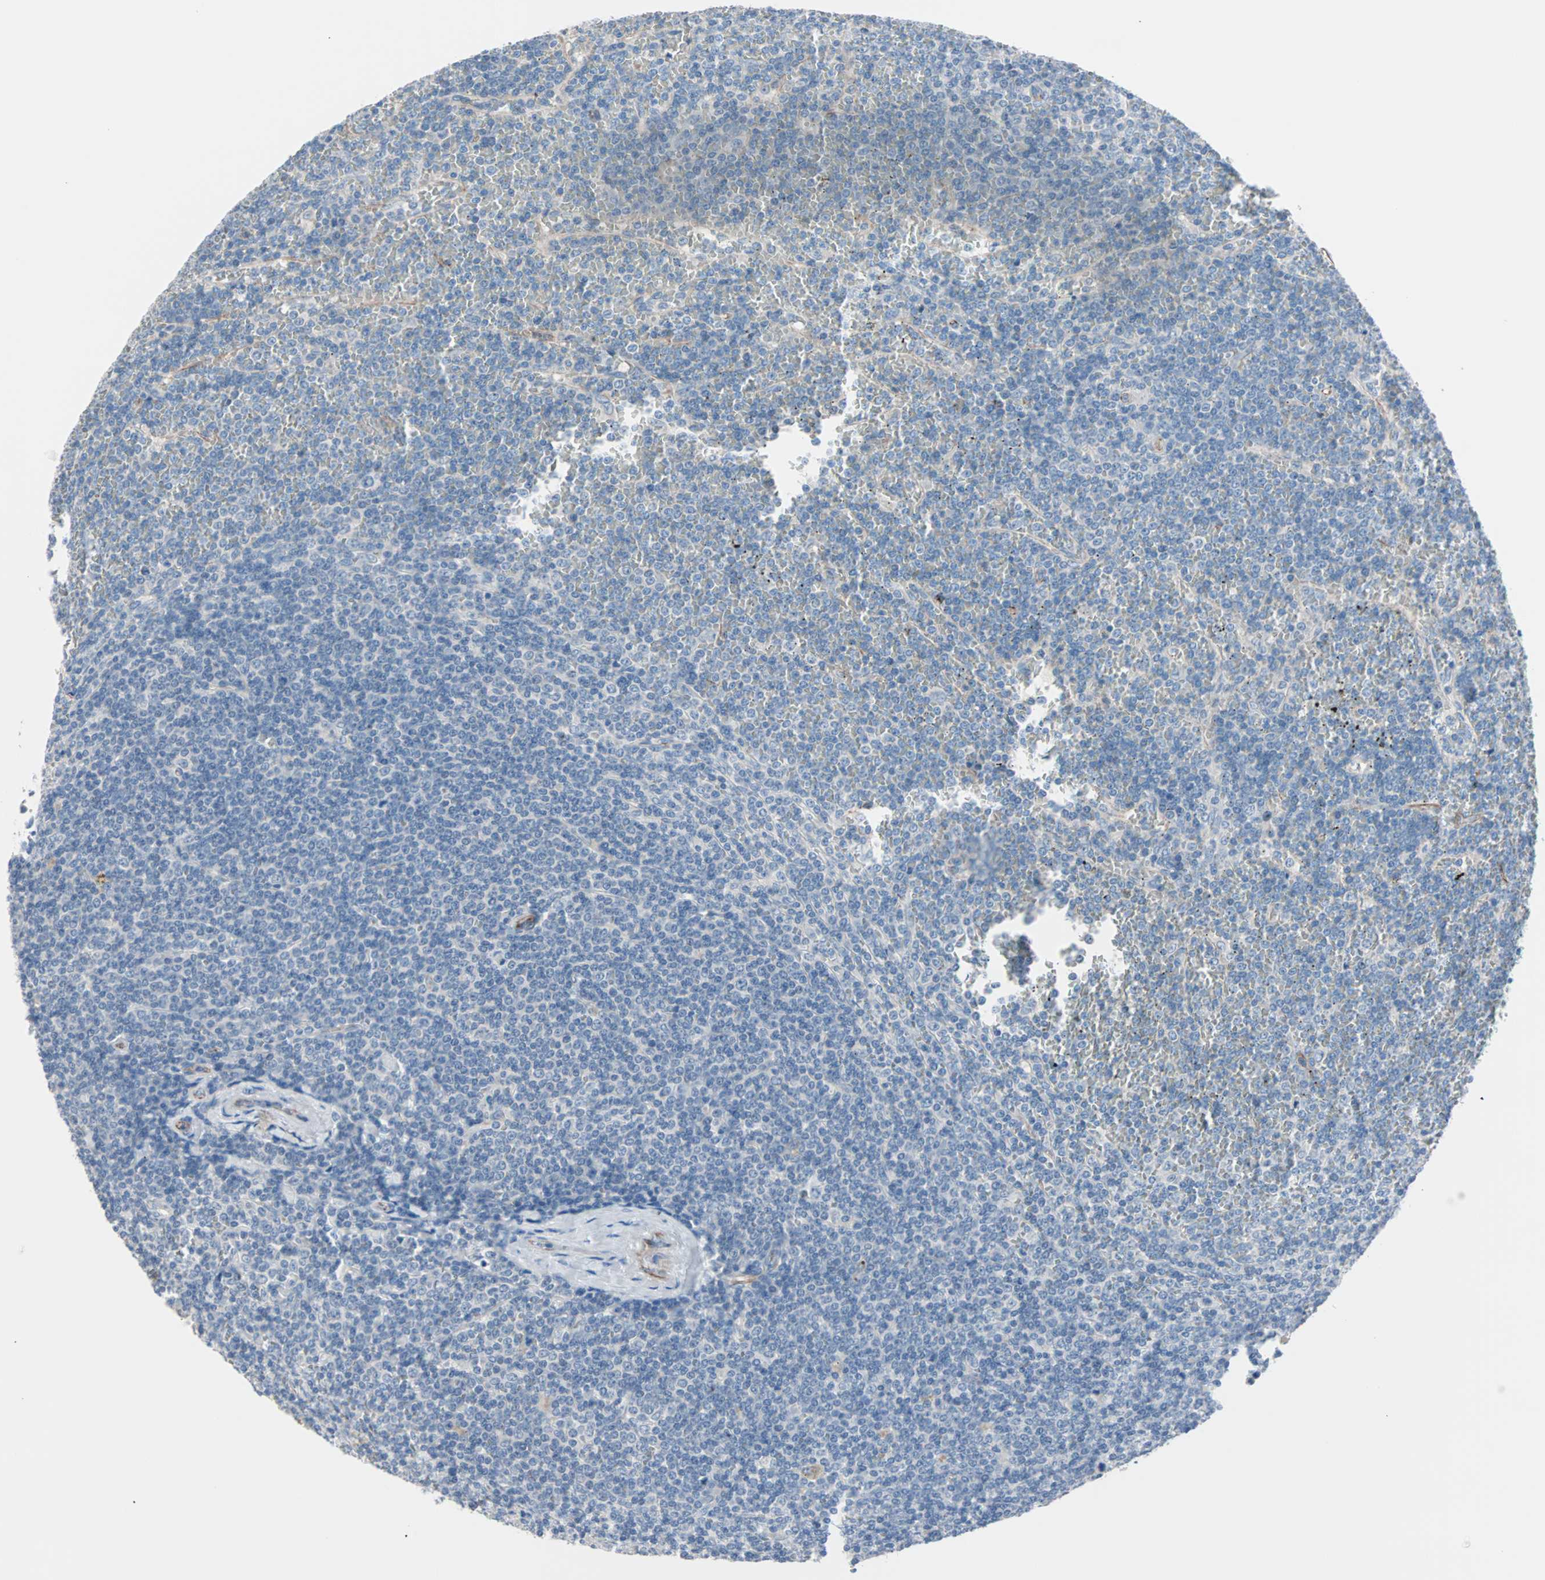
{"staining": {"intensity": "negative", "quantity": "none", "location": "none"}, "tissue": "lymphoma", "cell_type": "Tumor cells", "image_type": "cancer", "snomed": [{"axis": "morphology", "description": "Malignant lymphoma, non-Hodgkin's type, Low grade"}, {"axis": "topography", "description": "Spleen"}], "caption": "Protein analysis of low-grade malignant lymphoma, non-Hodgkin's type displays no significant staining in tumor cells.", "gene": "ULBP1", "patient": {"sex": "female", "age": 19}}